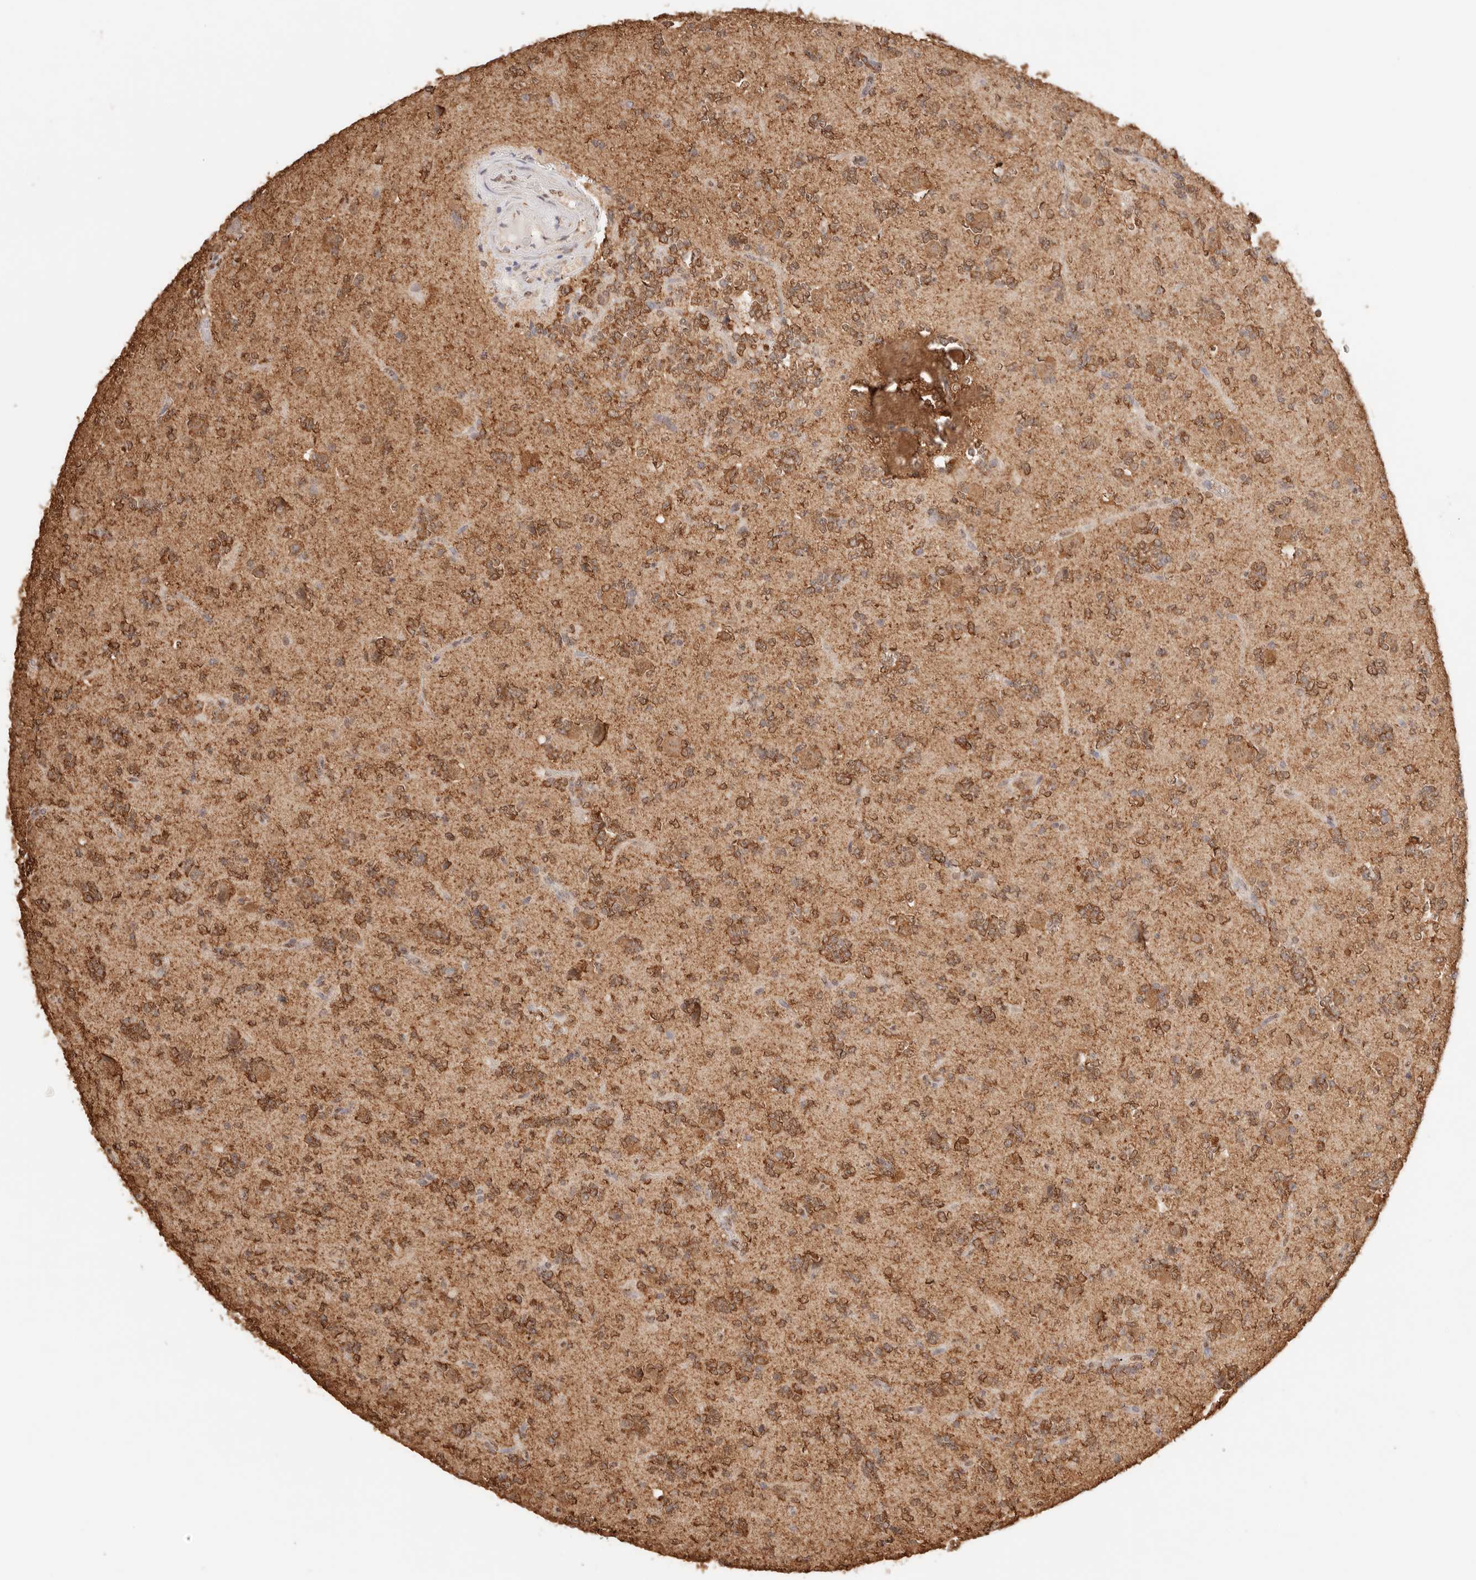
{"staining": {"intensity": "moderate", "quantity": ">75%", "location": "cytoplasmic/membranous,nuclear"}, "tissue": "glioma", "cell_type": "Tumor cells", "image_type": "cancer", "snomed": [{"axis": "morphology", "description": "Glioma, malignant, High grade"}, {"axis": "topography", "description": "Brain"}], "caption": "Immunohistochemistry (IHC) of human malignant high-grade glioma exhibits medium levels of moderate cytoplasmic/membranous and nuclear staining in approximately >75% of tumor cells.", "gene": "IL1R2", "patient": {"sex": "female", "age": 62}}